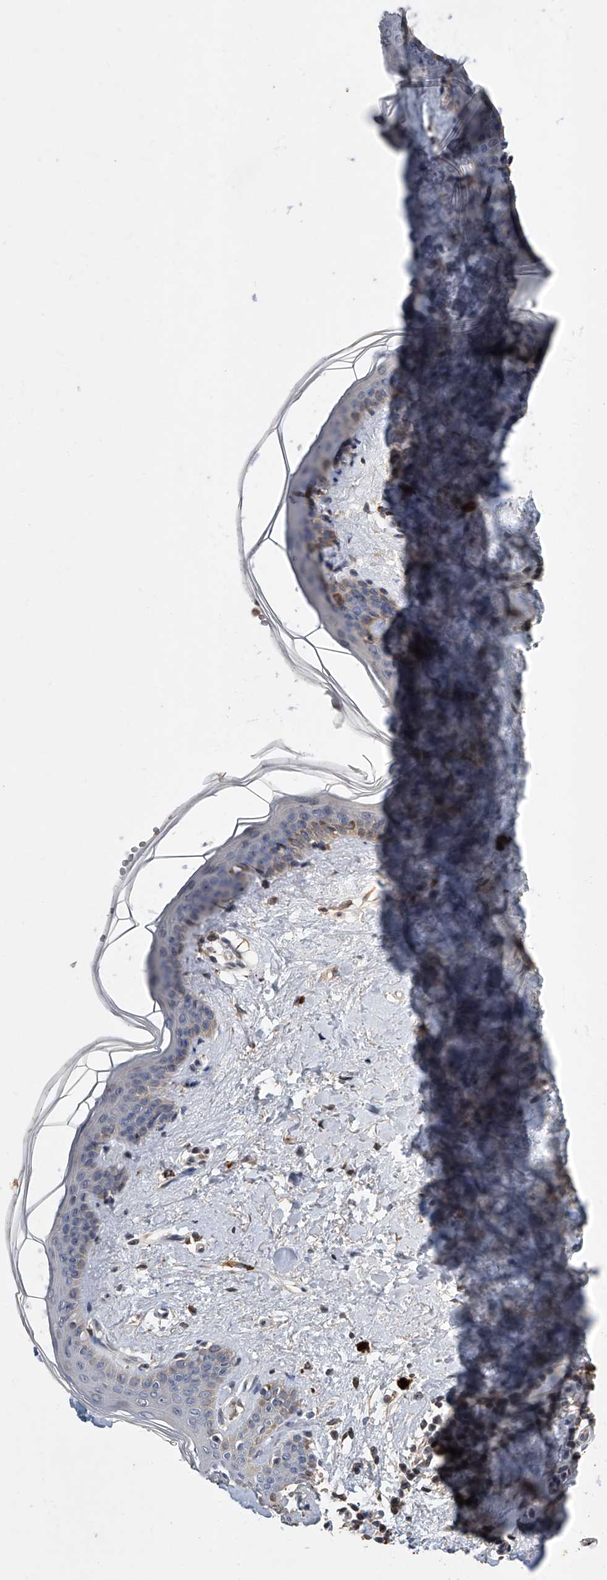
{"staining": {"intensity": "weak", "quantity": ">75%", "location": "cytoplasmic/membranous"}, "tissue": "skin", "cell_type": "Fibroblasts", "image_type": "normal", "snomed": [{"axis": "morphology", "description": "Normal tissue, NOS"}, {"axis": "topography", "description": "Skin"}], "caption": "Protein expression analysis of benign skin reveals weak cytoplasmic/membranous positivity in approximately >75% of fibroblasts. The staining was performed using DAB to visualize the protein expression in brown, while the nuclei were stained in blue with hematoxylin (Magnification: 20x).", "gene": "JAG2", "patient": {"sex": "female", "age": 46}}